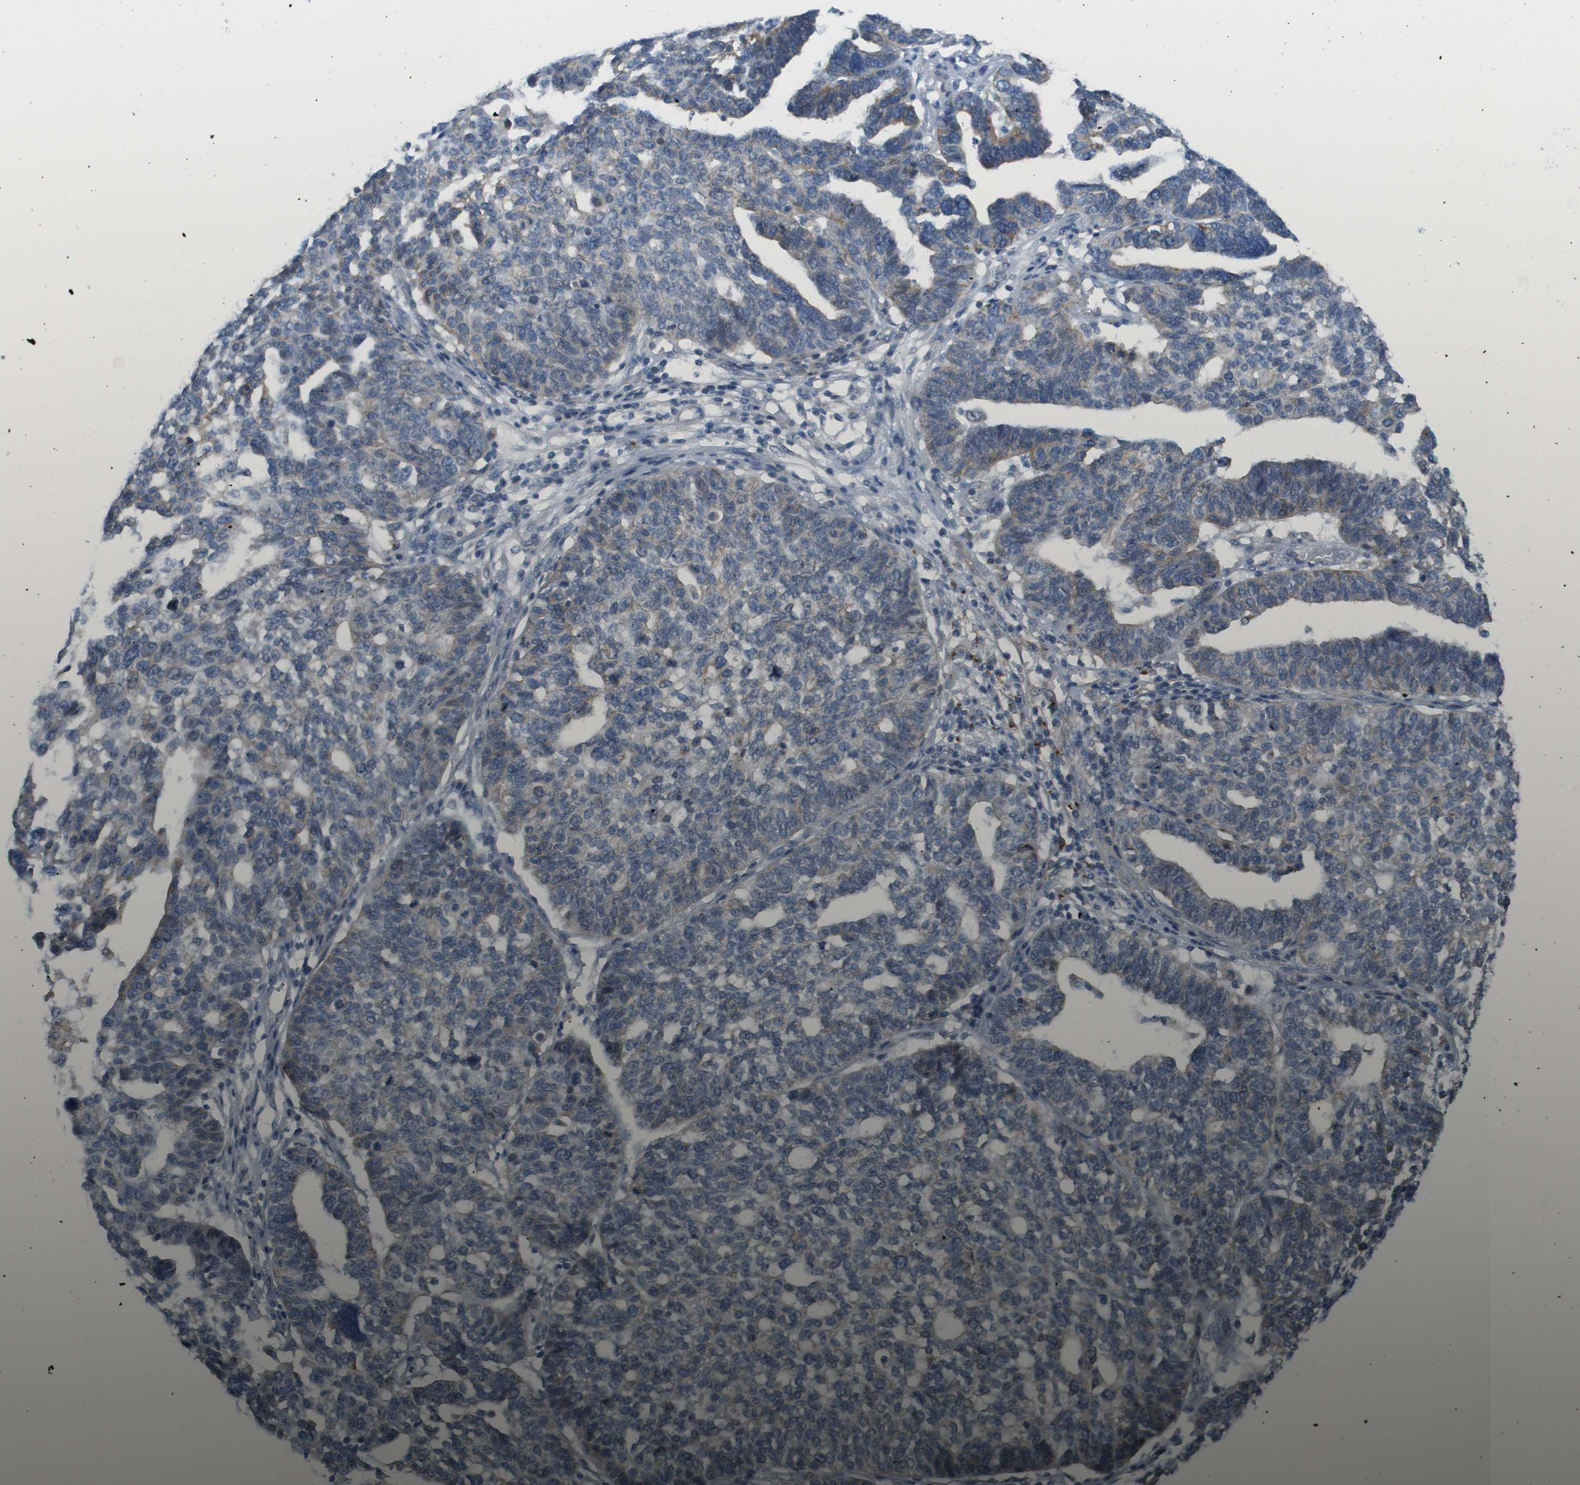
{"staining": {"intensity": "negative", "quantity": "none", "location": "none"}, "tissue": "ovarian cancer", "cell_type": "Tumor cells", "image_type": "cancer", "snomed": [{"axis": "morphology", "description": "Cystadenocarcinoma, serous, NOS"}, {"axis": "topography", "description": "Ovary"}], "caption": "The IHC photomicrograph has no significant positivity in tumor cells of ovarian serous cystadenocarcinoma tissue.", "gene": "MYH11", "patient": {"sex": "female", "age": 59}}